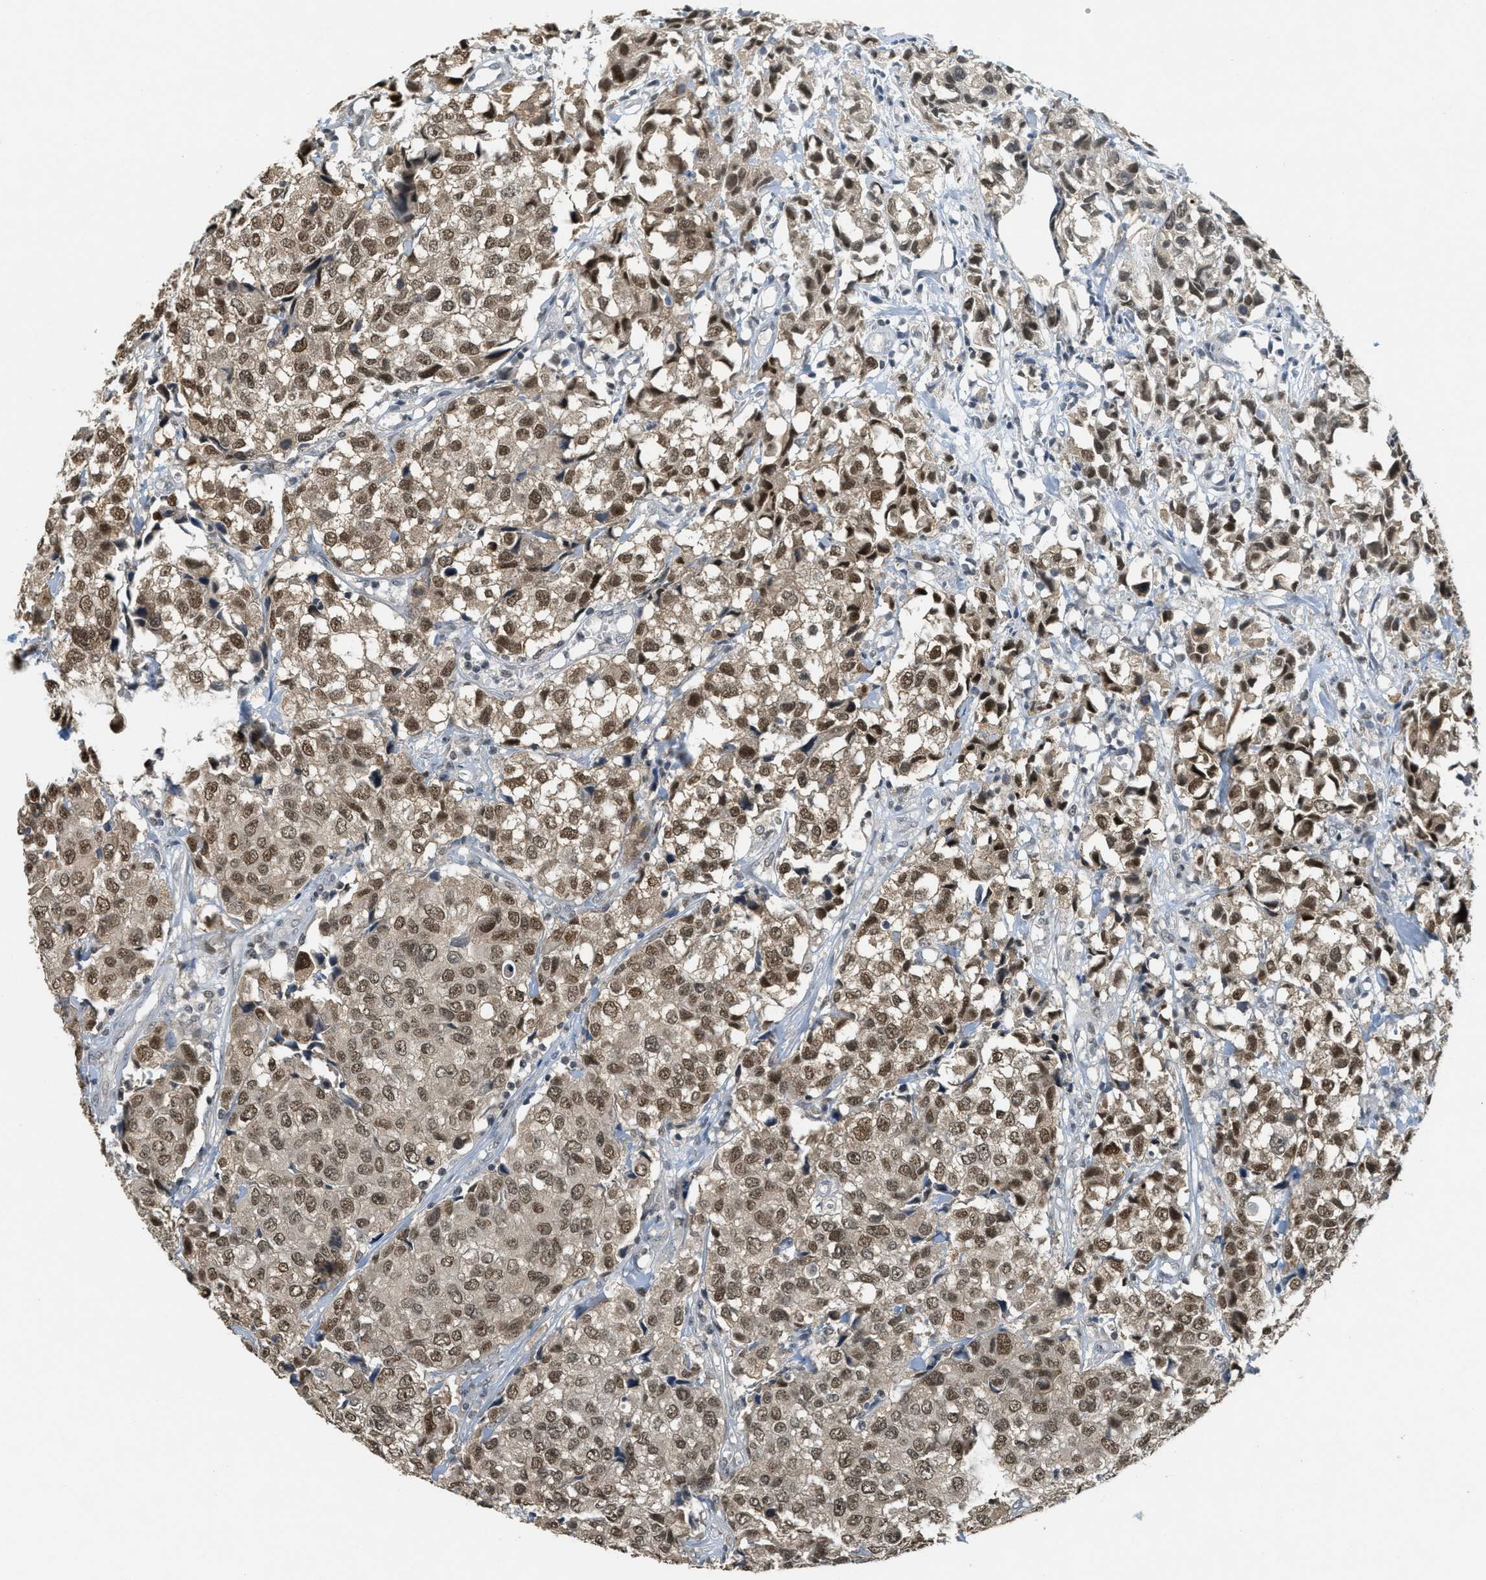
{"staining": {"intensity": "moderate", "quantity": ">75%", "location": "cytoplasmic/membranous,nuclear"}, "tissue": "urothelial cancer", "cell_type": "Tumor cells", "image_type": "cancer", "snomed": [{"axis": "morphology", "description": "Urothelial carcinoma, High grade"}, {"axis": "topography", "description": "Urinary bladder"}], "caption": "Immunohistochemical staining of high-grade urothelial carcinoma demonstrates medium levels of moderate cytoplasmic/membranous and nuclear staining in approximately >75% of tumor cells. The protein of interest is stained brown, and the nuclei are stained in blue (DAB (3,3'-diaminobenzidine) IHC with brightfield microscopy, high magnification).", "gene": "DNAJB1", "patient": {"sex": "female", "age": 75}}